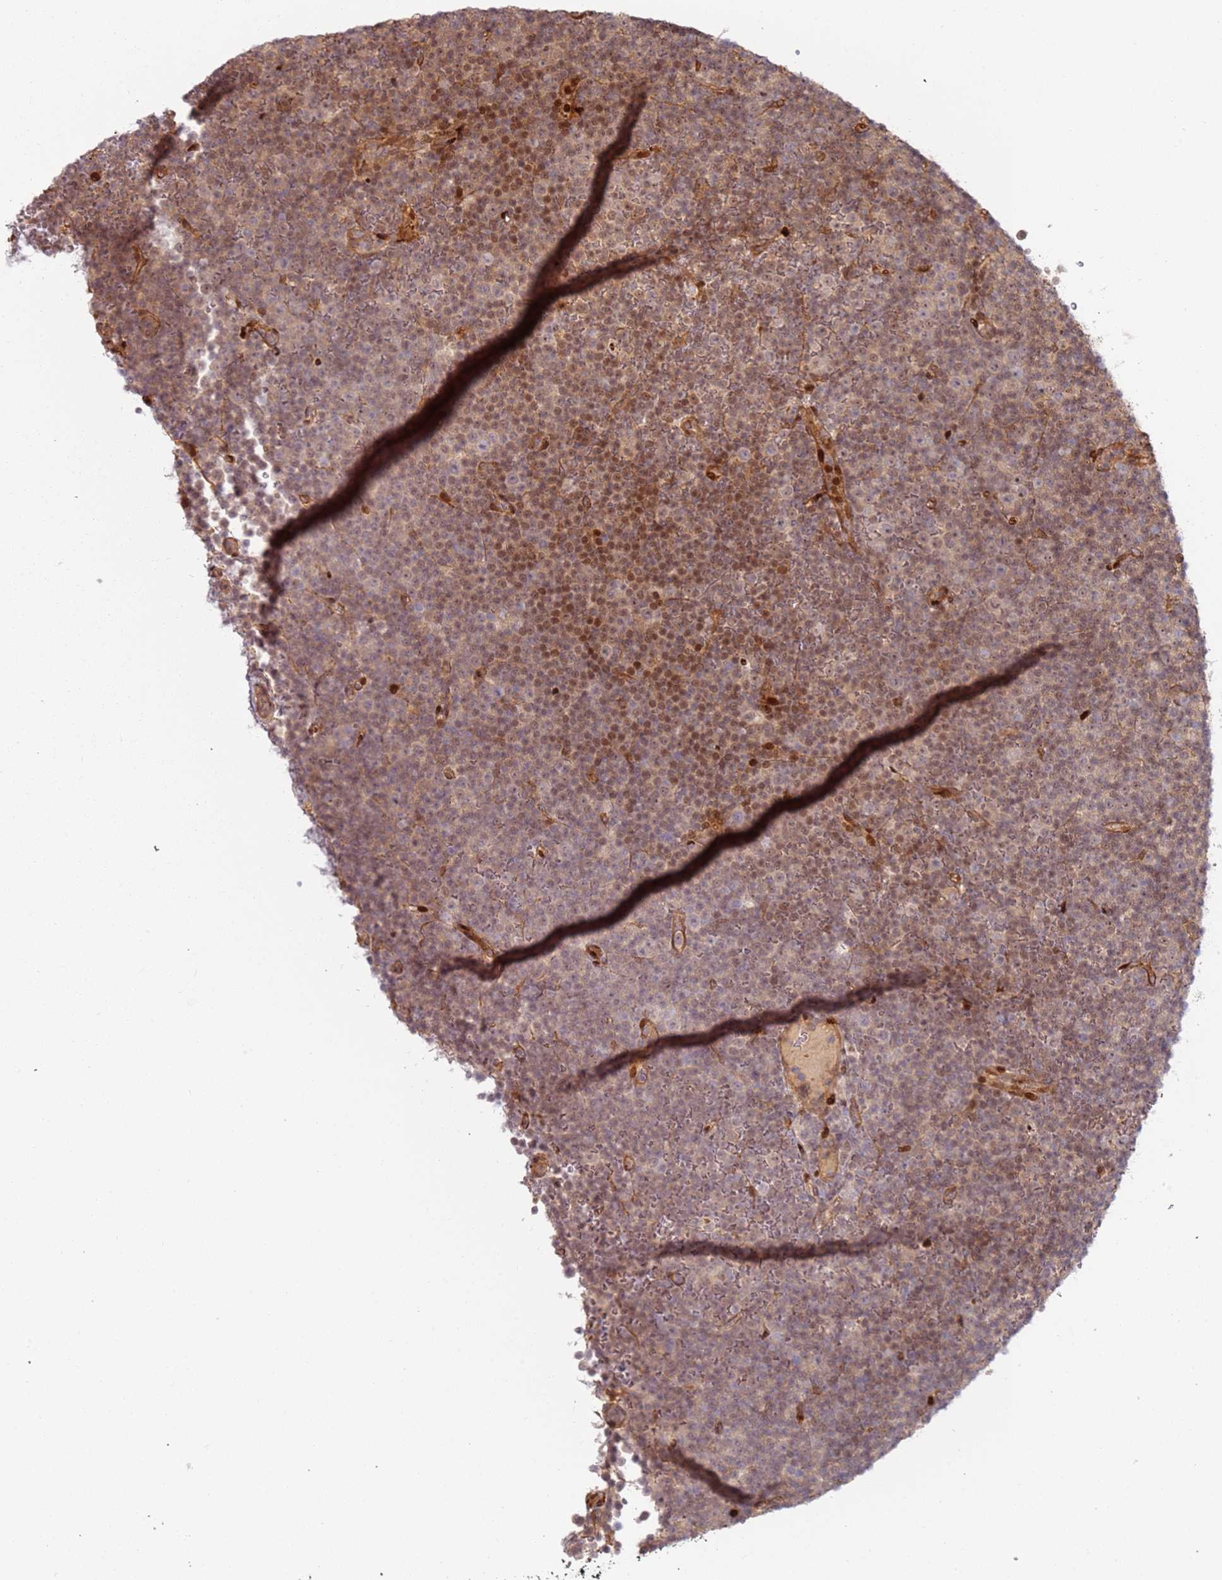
{"staining": {"intensity": "moderate", "quantity": "25%-75%", "location": "cytoplasmic/membranous,nuclear"}, "tissue": "lymphoma", "cell_type": "Tumor cells", "image_type": "cancer", "snomed": [{"axis": "morphology", "description": "Malignant lymphoma, non-Hodgkin's type, Low grade"}, {"axis": "topography", "description": "Lymph node"}], "caption": "Immunohistochemistry (IHC) photomicrograph of human malignant lymphoma, non-Hodgkin's type (low-grade) stained for a protein (brown), which exhibits medium levels of moderate cytoplasmic/membranous and nuclear staining in approximately 25%-75% of tumor cells.", "gene": "TMEM233", "patient": {"sex": "female", "age": 67}}